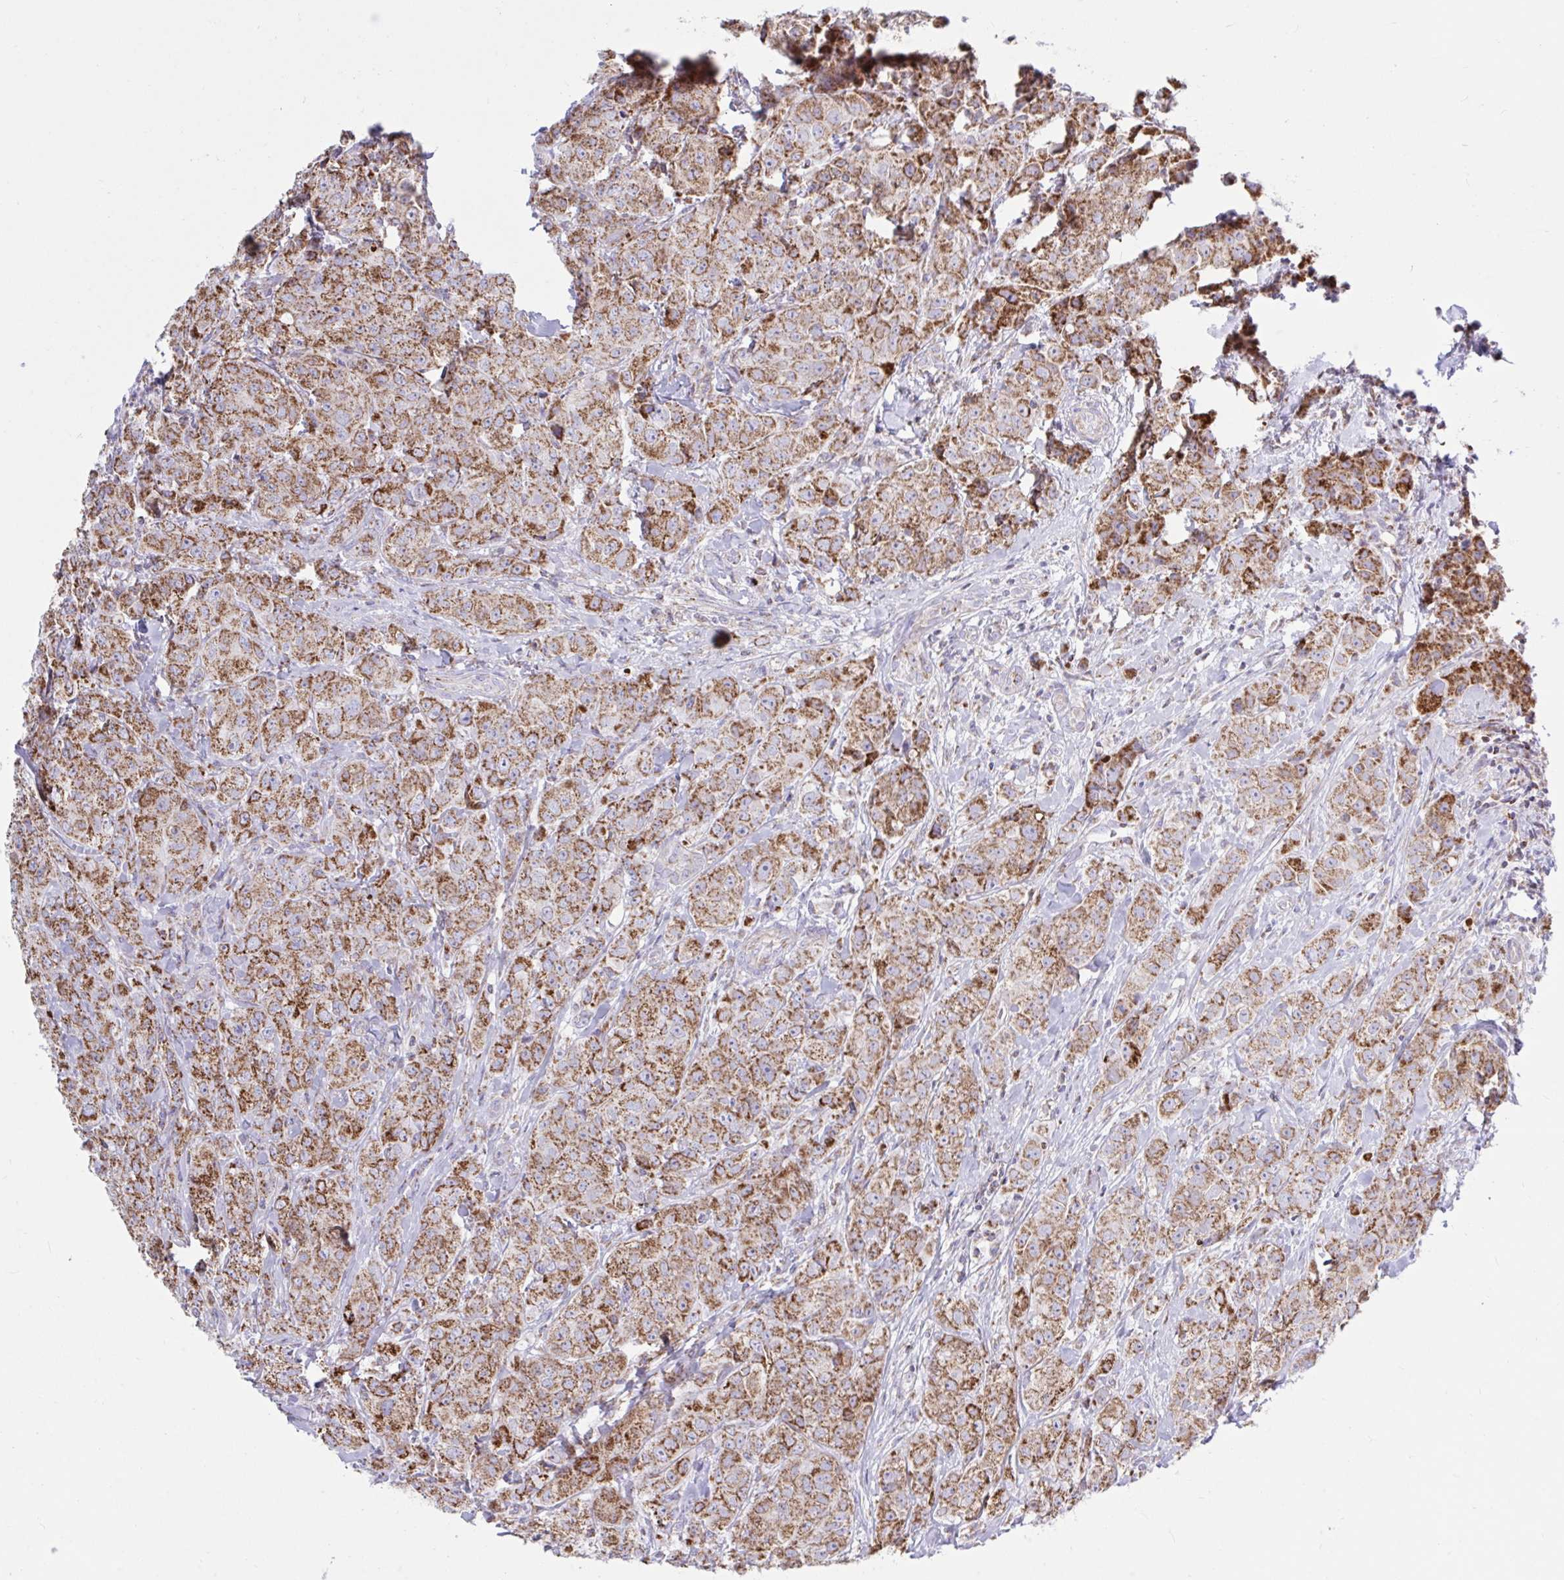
{"staining": {"intensity": "moderate", "quantity": ">75%", "location": "cytoplasmic/membranous"}, "tissue": "breast cancer", "cell_type": "Tumor cells", "image_type": "cancer", "snomed": [{"axis": "morphology", "description": "Normal tissue, NOS"}, {"axis": "morphology", "description": "Duct carcinoma"}, {"axis": "topography", "description": "Breast"}], "caption": "Brown immunohistochemical staining in human breast cancer demonstrates moderate cytoplasmic/membranous expression in about >75% of tumor cells. (DAB IHC with brightfield microscopy, high magnification).", "gene": "HSPE1", "patient": {"sex": "female", "age": 43}}